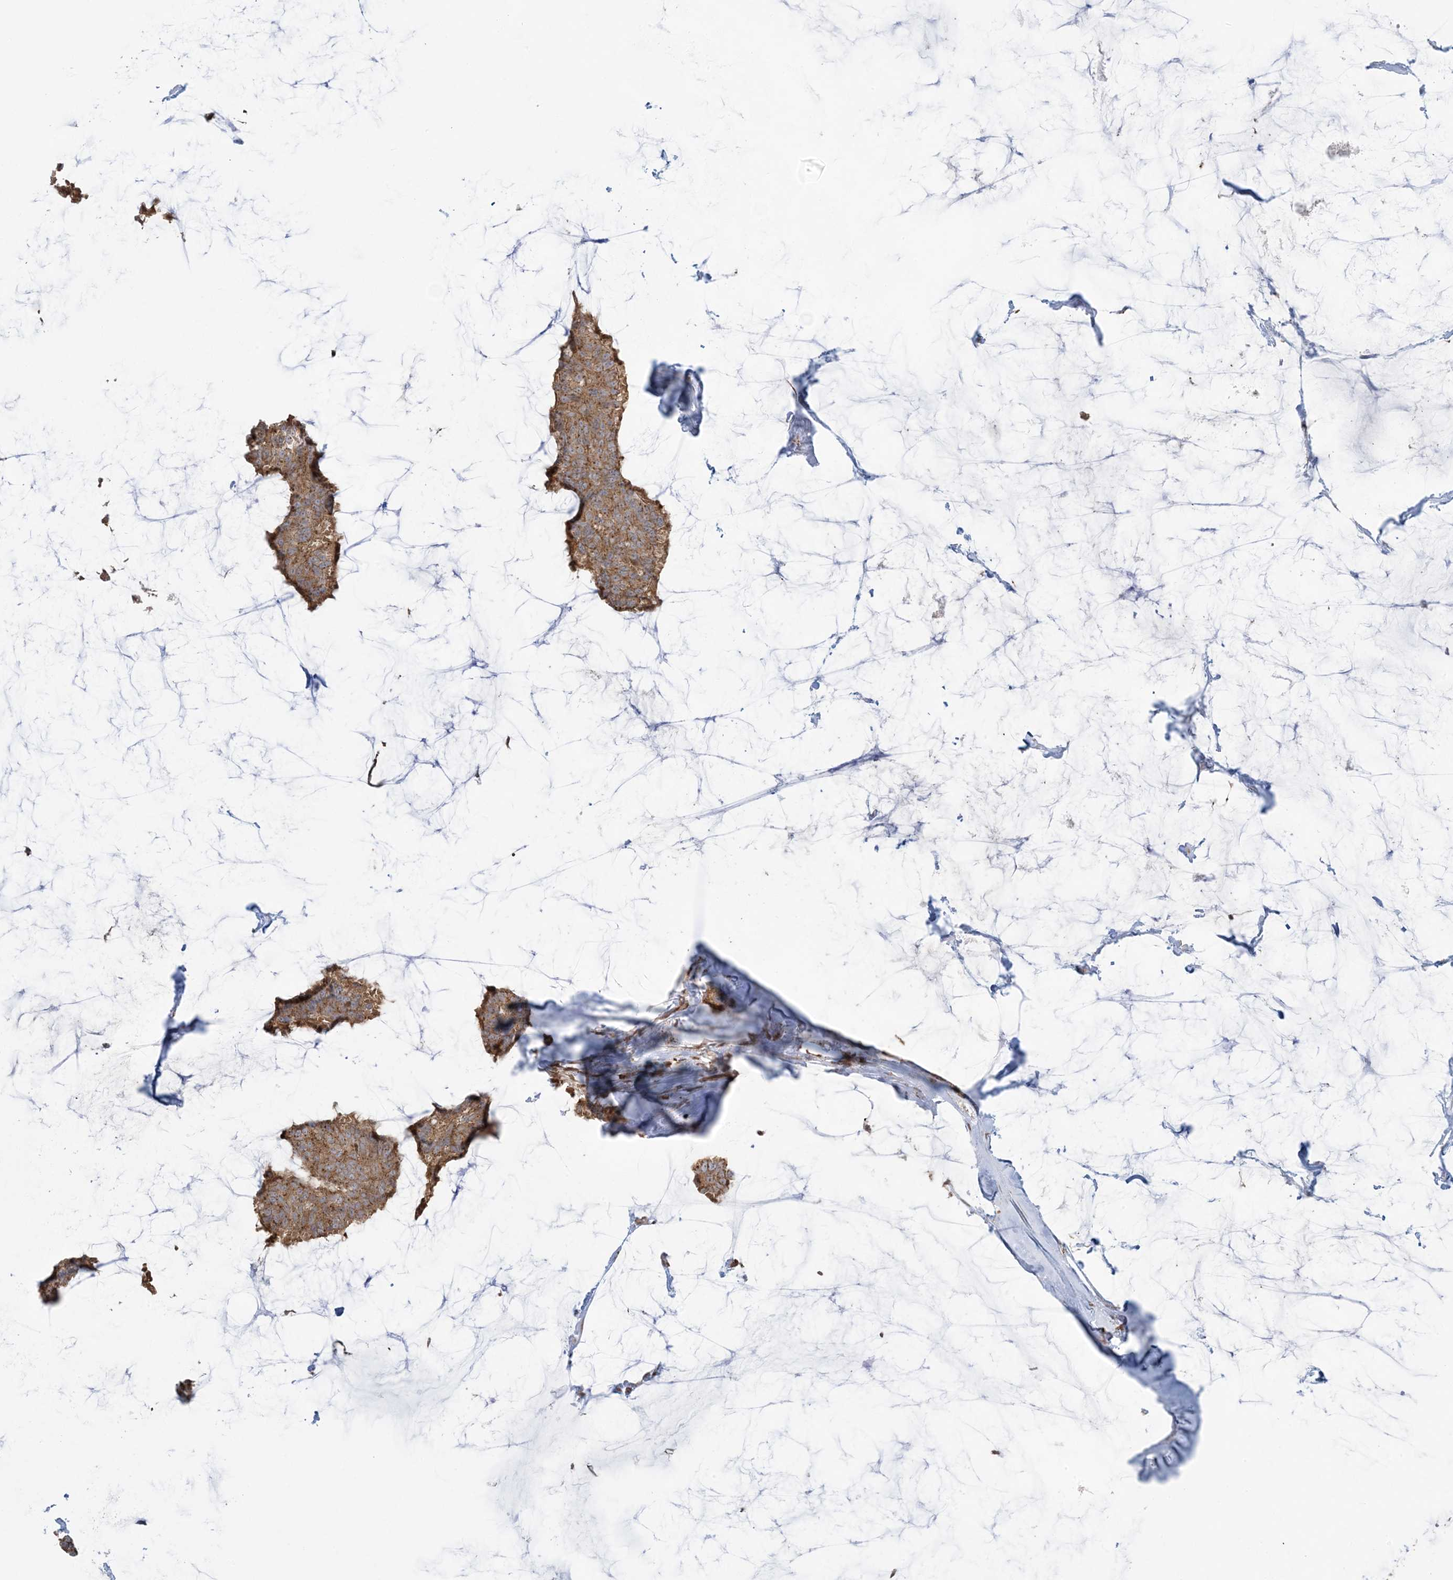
{"staining": {"intensity": "moderate", "quantity": ">75%", "location": "cytoplasmic/membranous"}, "tissue": "breast cancer", "cell_type": "Tumor cells", "image_type": "cancer", "snomed": [{"axis": "morphology", "description": "Duct carcinoma"}, {"axis": "topography", "description": "Breast"}], "caption": "DAB immunohistochemical staining of human breast cancer exhibits moderate cytoplasmic/membranous protein staining in approximately >75% of tumor cells. The staining is performed using DAB brown chromogen to label protein expression. The nuclei are counter-stained blue using hematoxylin.", "gene": "ABCF3", "patient": {"sex": "female", "age": 93}}